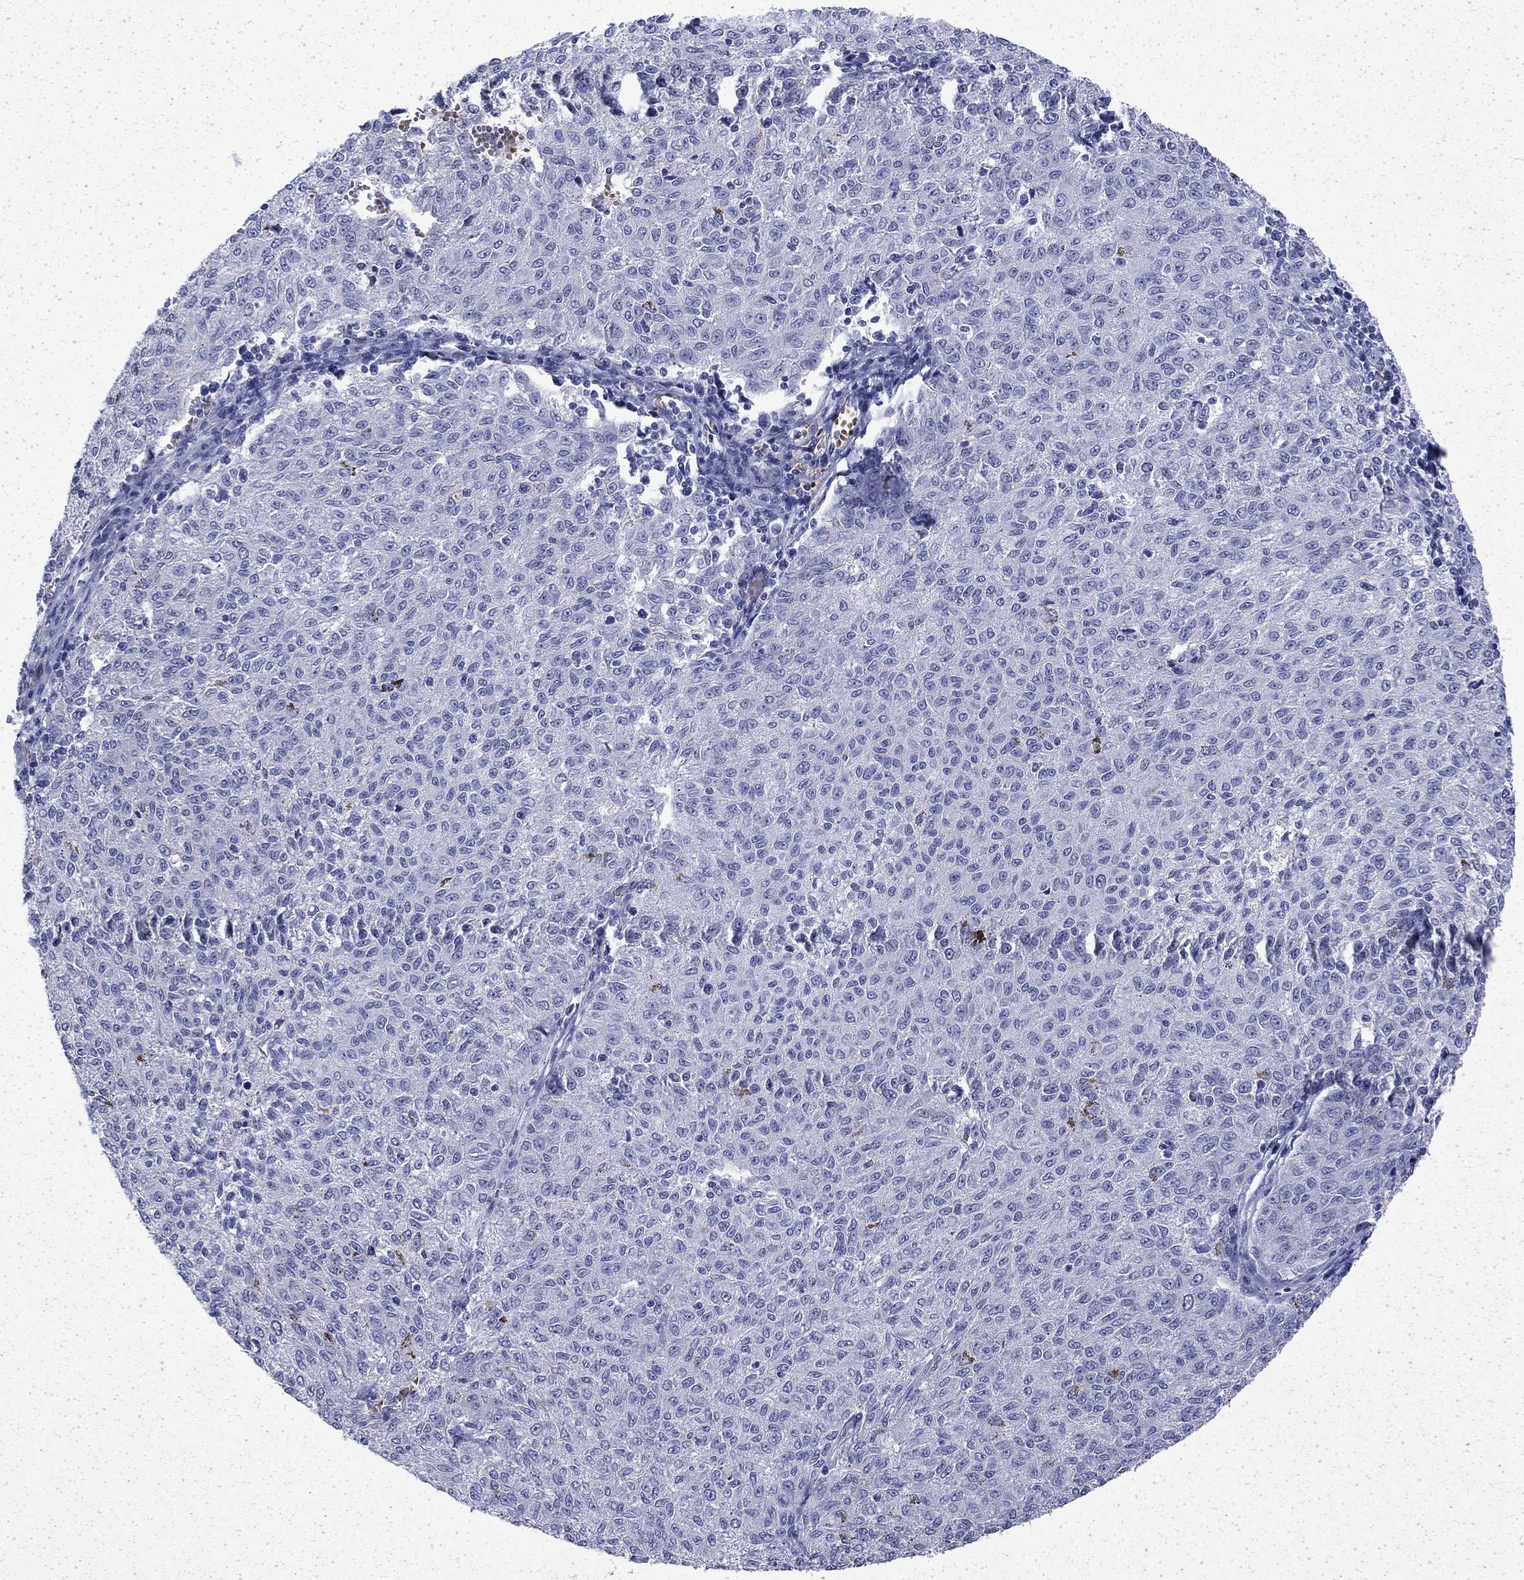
{"staining": {"intensity": "negative", "quantity": "none", "location": "none"}, "tissue": "melanoma", "cell_type": "Tumor cells", "image_type": "cancer", "snomed": [{"axis": "morphology", "description": "Malignant melanoma, NOS"}, {"axis": "topography", "description": "Skin"}], "caption": "DAB (3,3'-diaminobenzidine) immunohistochemical staining of human melanoma reveals no significant expression in tumor cells. The staining was performed using DAB (3,3'-diaminobenzidine) to visualize the protein expression in brown, while the nuclei were stained in blue with hematoxylin (Magnification: 20x).", "gene": "ENPP6", "patient": {"sex": "female", "age": 72}}